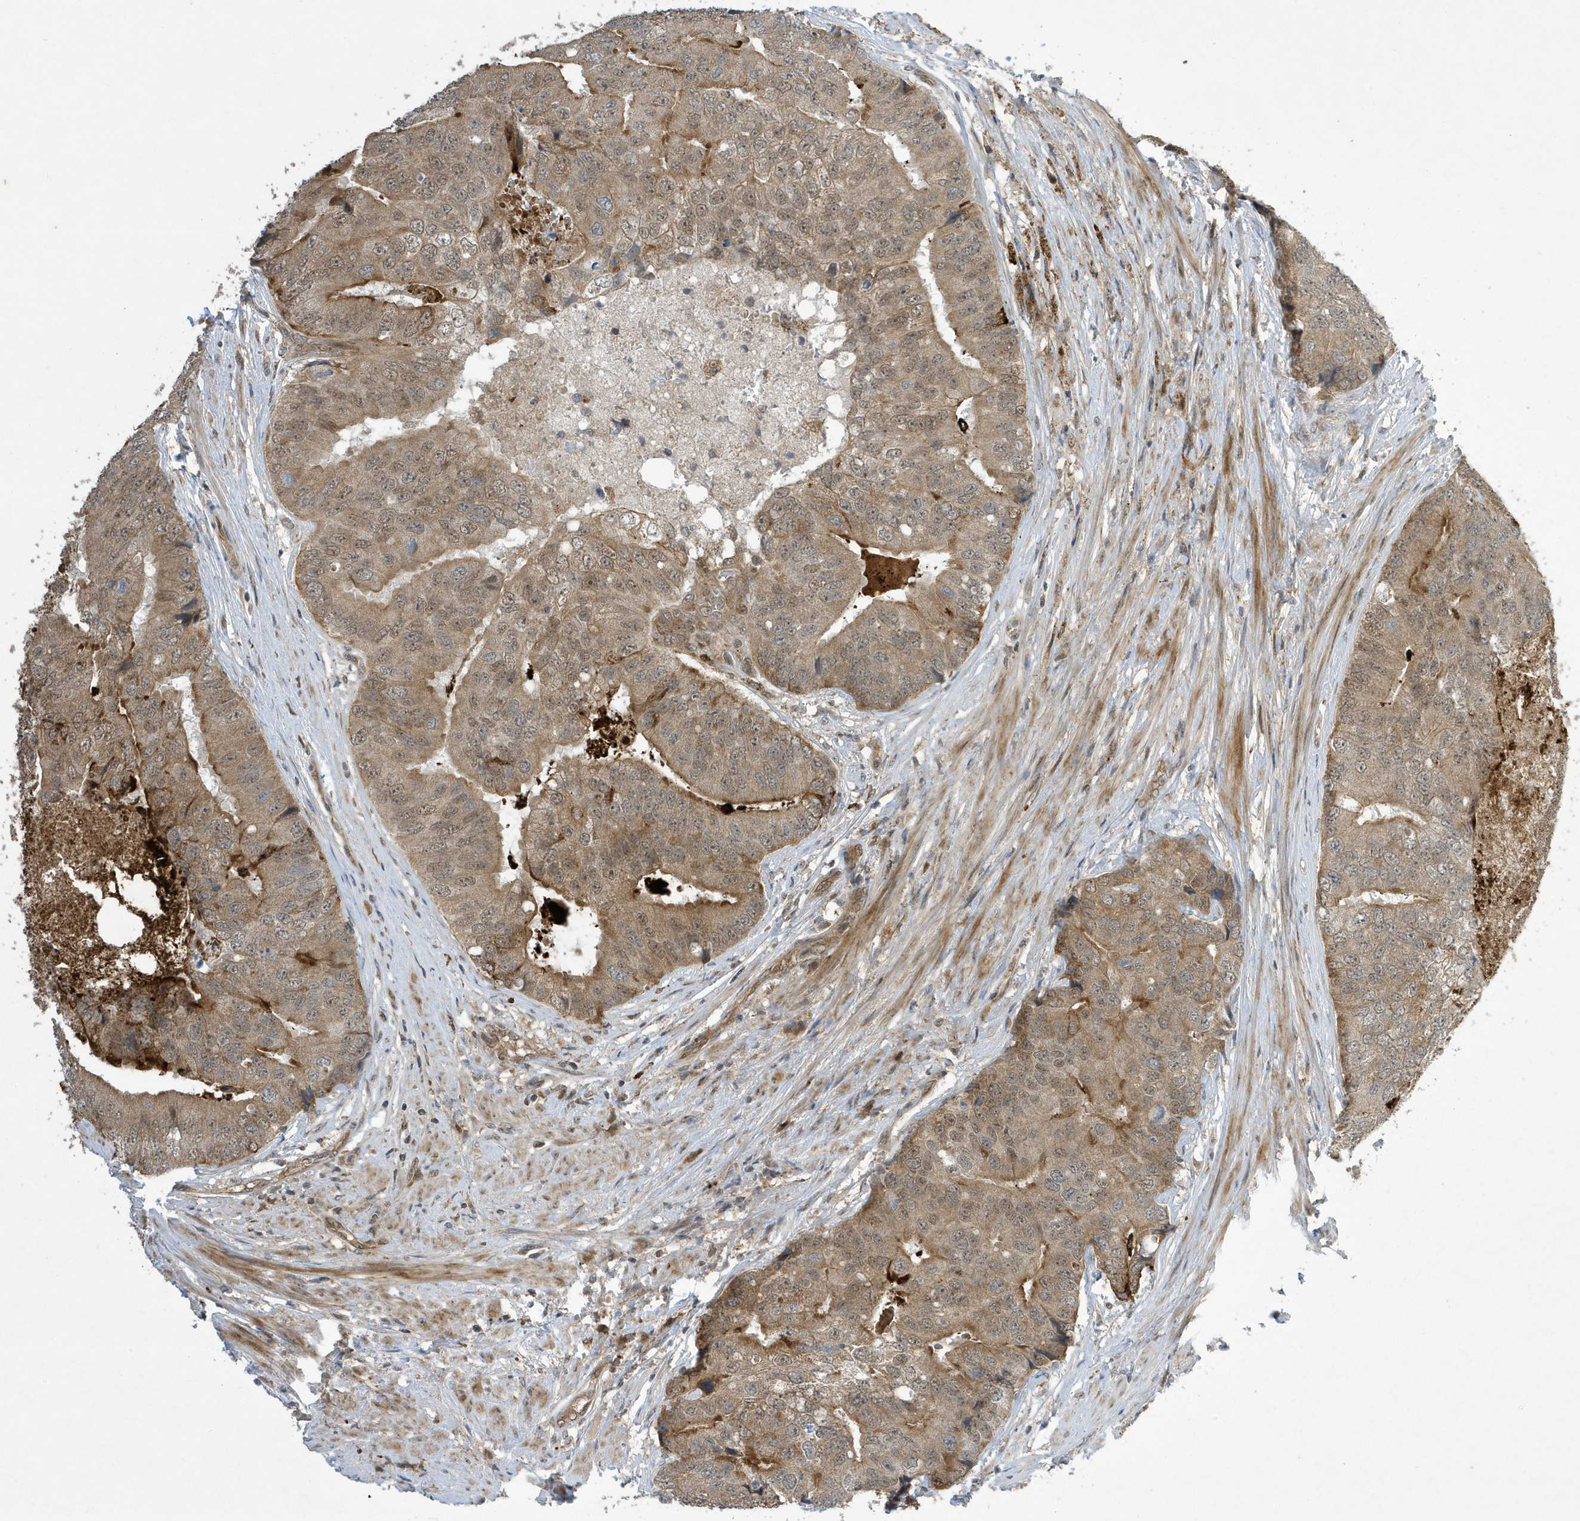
{"staining": {"intensity": "moderate", "quantity": ">75%", "location": "cytoplasmic/membranous,nuclear"}, "tissue": "prostate cancer", "cell_type": "Tumor cells", "image_type": "cancer", "snomed": [{"axis": "morphology", "description": "Adenocarcinoma, High grade"}, {"axis": "topography", "description": "Prostate"}], "caption": "Protein staining shows moderate cytoplasmic/membranous and nuclear expression in approximately >75% of tumor cells in high-grade adenocarcinoma (prostate).", "gene": "NCOA7", "patient": {"sex": "male", "age": 70}}